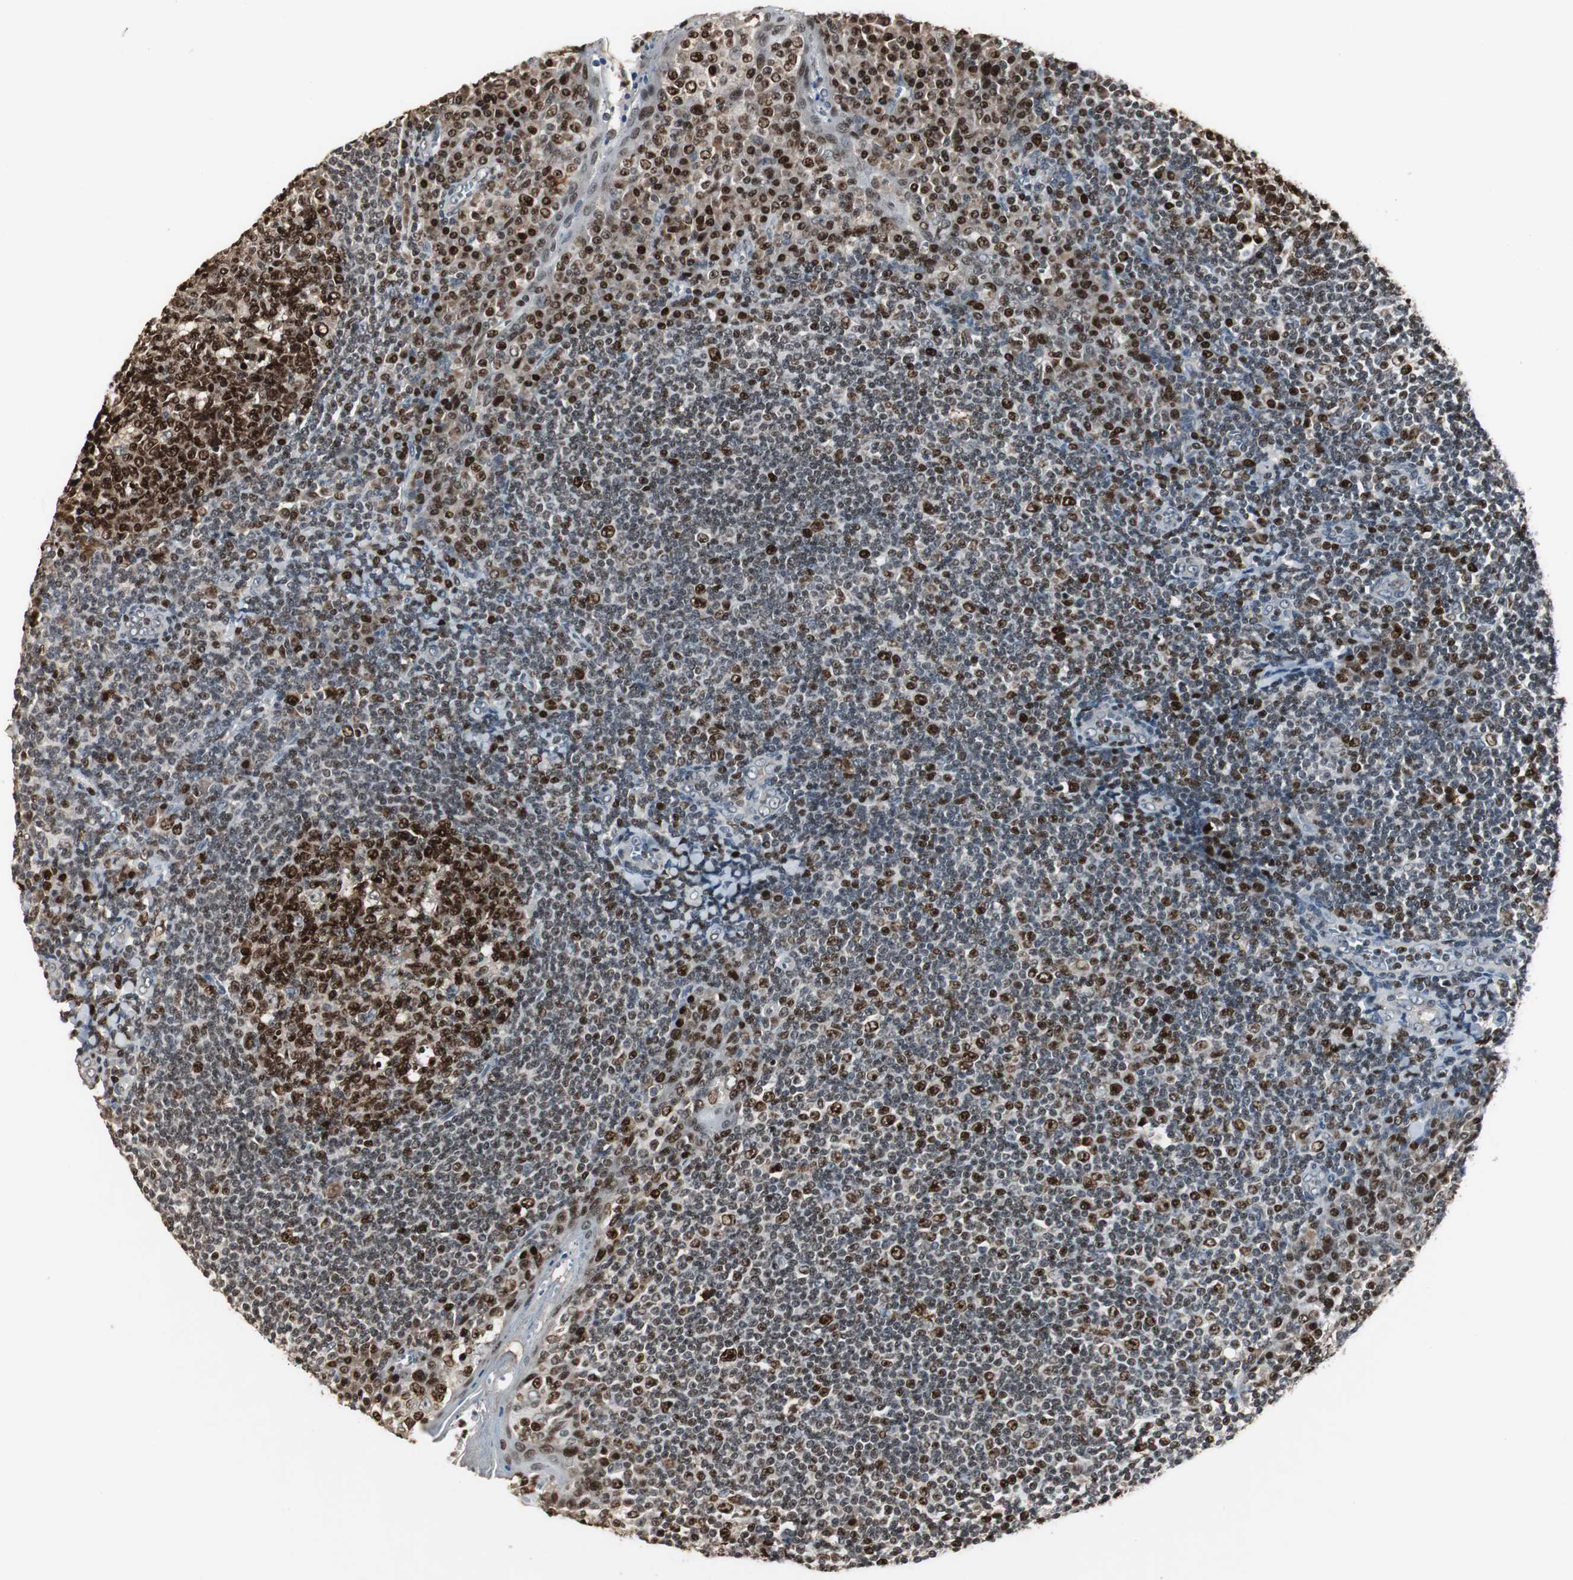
{"staining": {"intensity": "strong", "quantity": ">75%", "location": "nuclear"}, "tissue": "tonsil", "cell_type": "Germinal center cells", "image_type": "normal", "snomed": [{"axis": "morphology", "description": "Normal tissue, NOS"}, {"axis": "topography", "description": "Tonsil"}], "caption": "Protein expression analysis of benign tonsil reveals strong nuclear positivity in about >75% of germinal center cells. (brown staining indicates protein expression, while blue staining denotes nuclei).", "gene": "FEN1", "patient": {"sex": "male", "age": 31}}